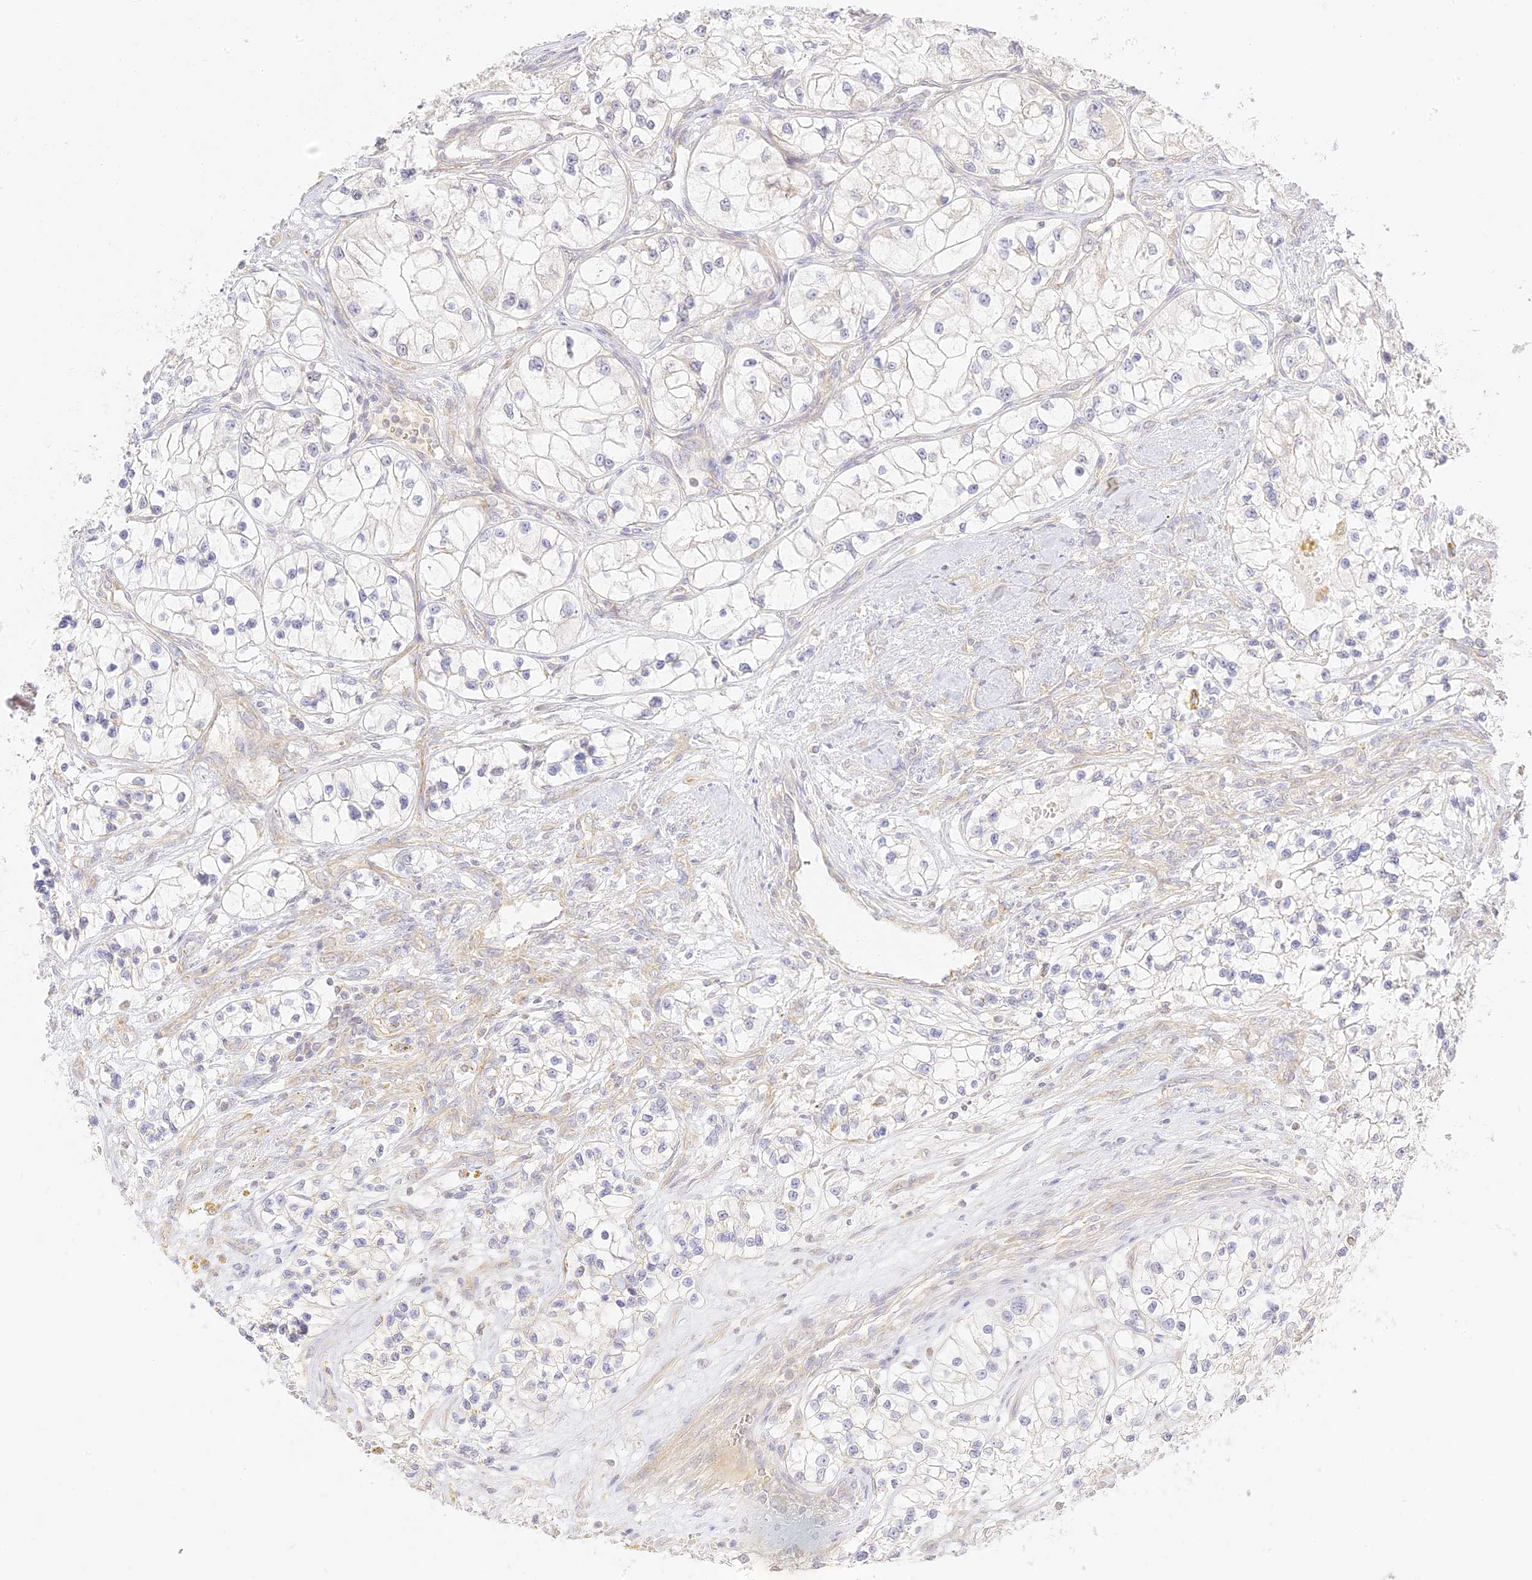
{"staining": {"intensity": "negative", "quantity": "none", "location": "none"}, "tissue": "renal cancer", "cell_type": "Tumor cells", "image_type": "cancer", "snomed": [{"axis": "morphology", "description": "Adenocarcinoma, NOS"}, {"axis": "topography", "description": "Kidney"}], "caption": "The immunohistochemistry image has no significant staining in tumor cells of renal cancer (adenocarcinoma) tissue.", "gene": "LRRC15", "patient": {"sex": "female", "age": 57}}